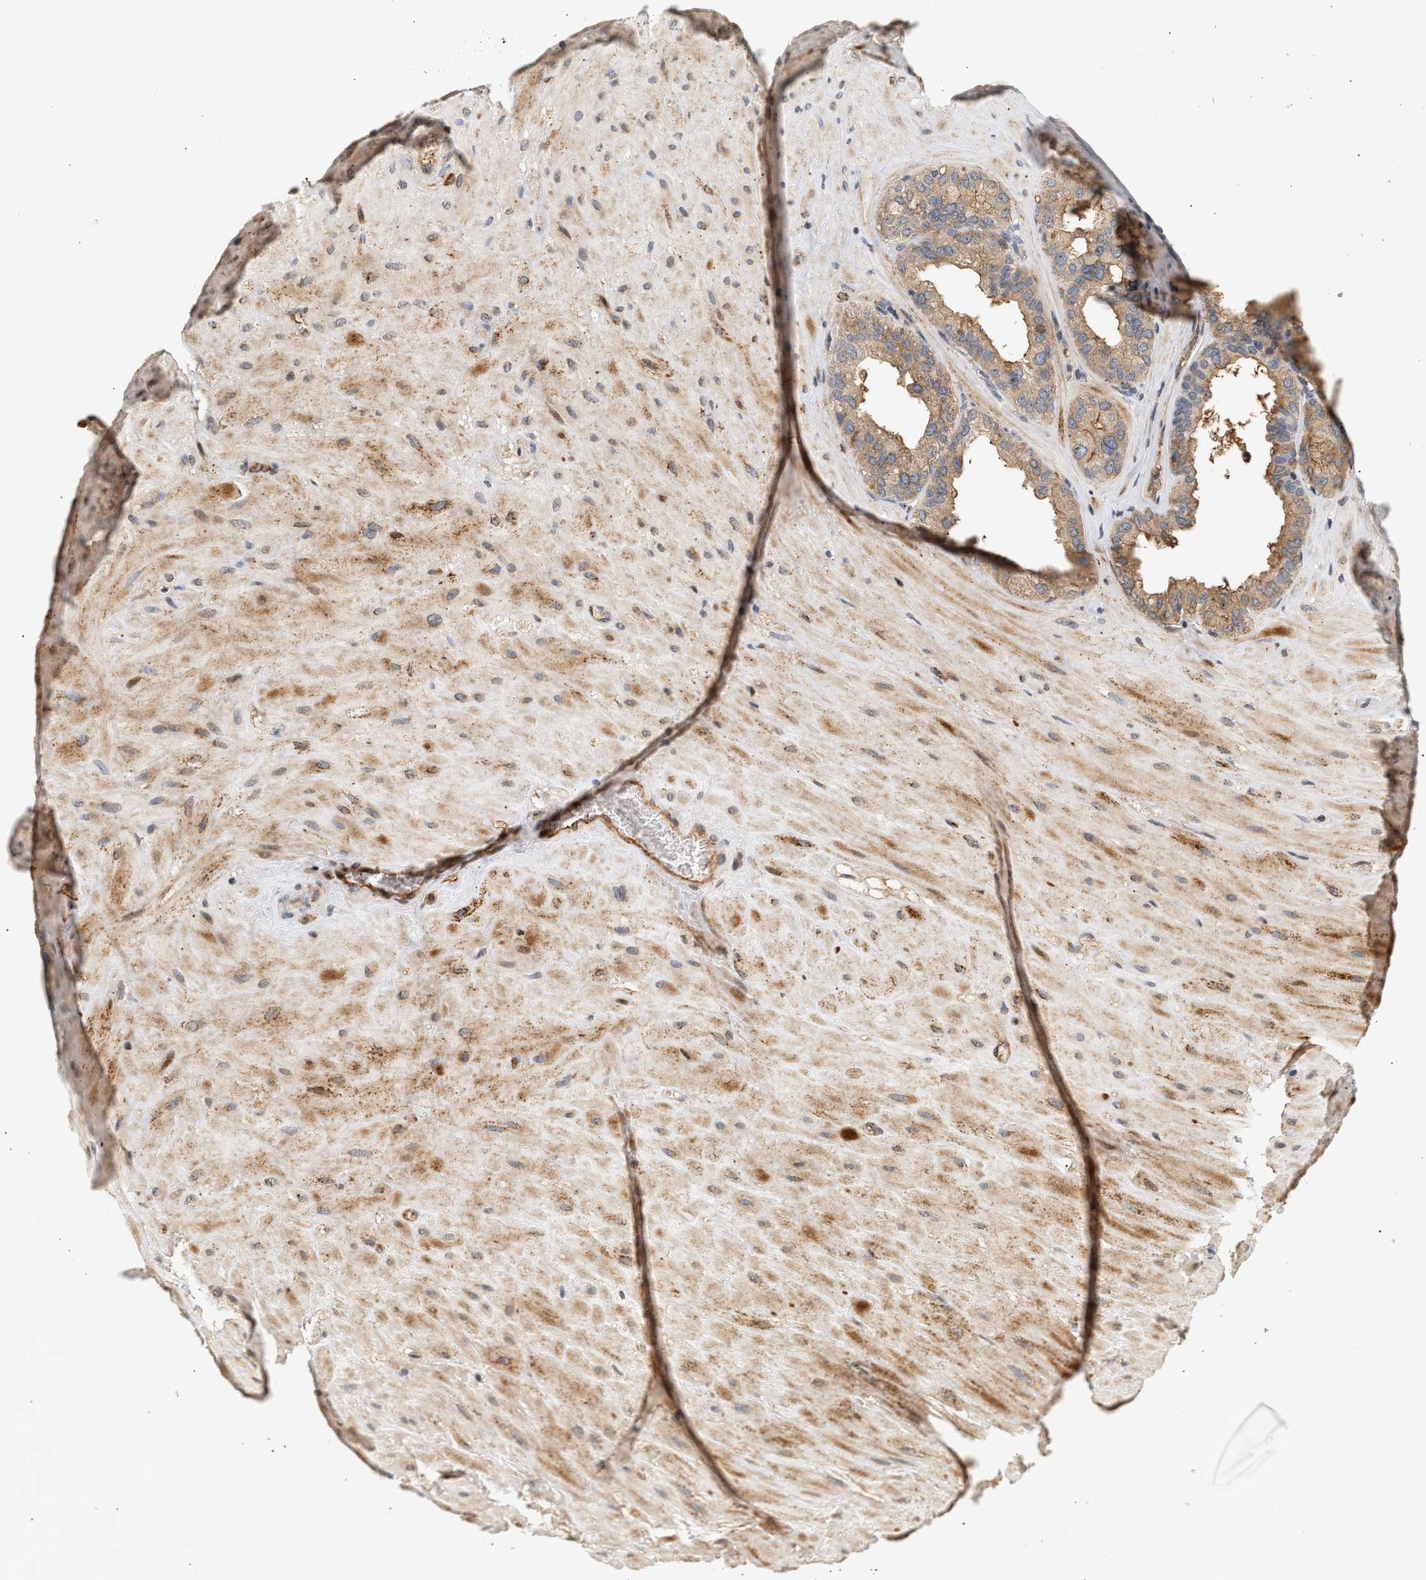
{"staining": {"intensity": "moderate", "quantity": ">75%", "location": "cytoplasmic/membranous"}, "tissue": "seminal vesicle", "cell_type": "Glandular cells", "image_type": "normal", "snomed": [{"axis": "morphology", "description": "Normal tissue, NOS"}, {"axis": "topography", "description": "Prostate"}, {"axis": "topography", "description": "Seminal veicle"}], "caption": "IHC of benign human seminal vesicle displays medium levels of moderate cytoplasmic/membranous positivity in about >75% of glandular cells.", "gene": "PLXND1", "patient": {"sex": "male", "age": 51}}